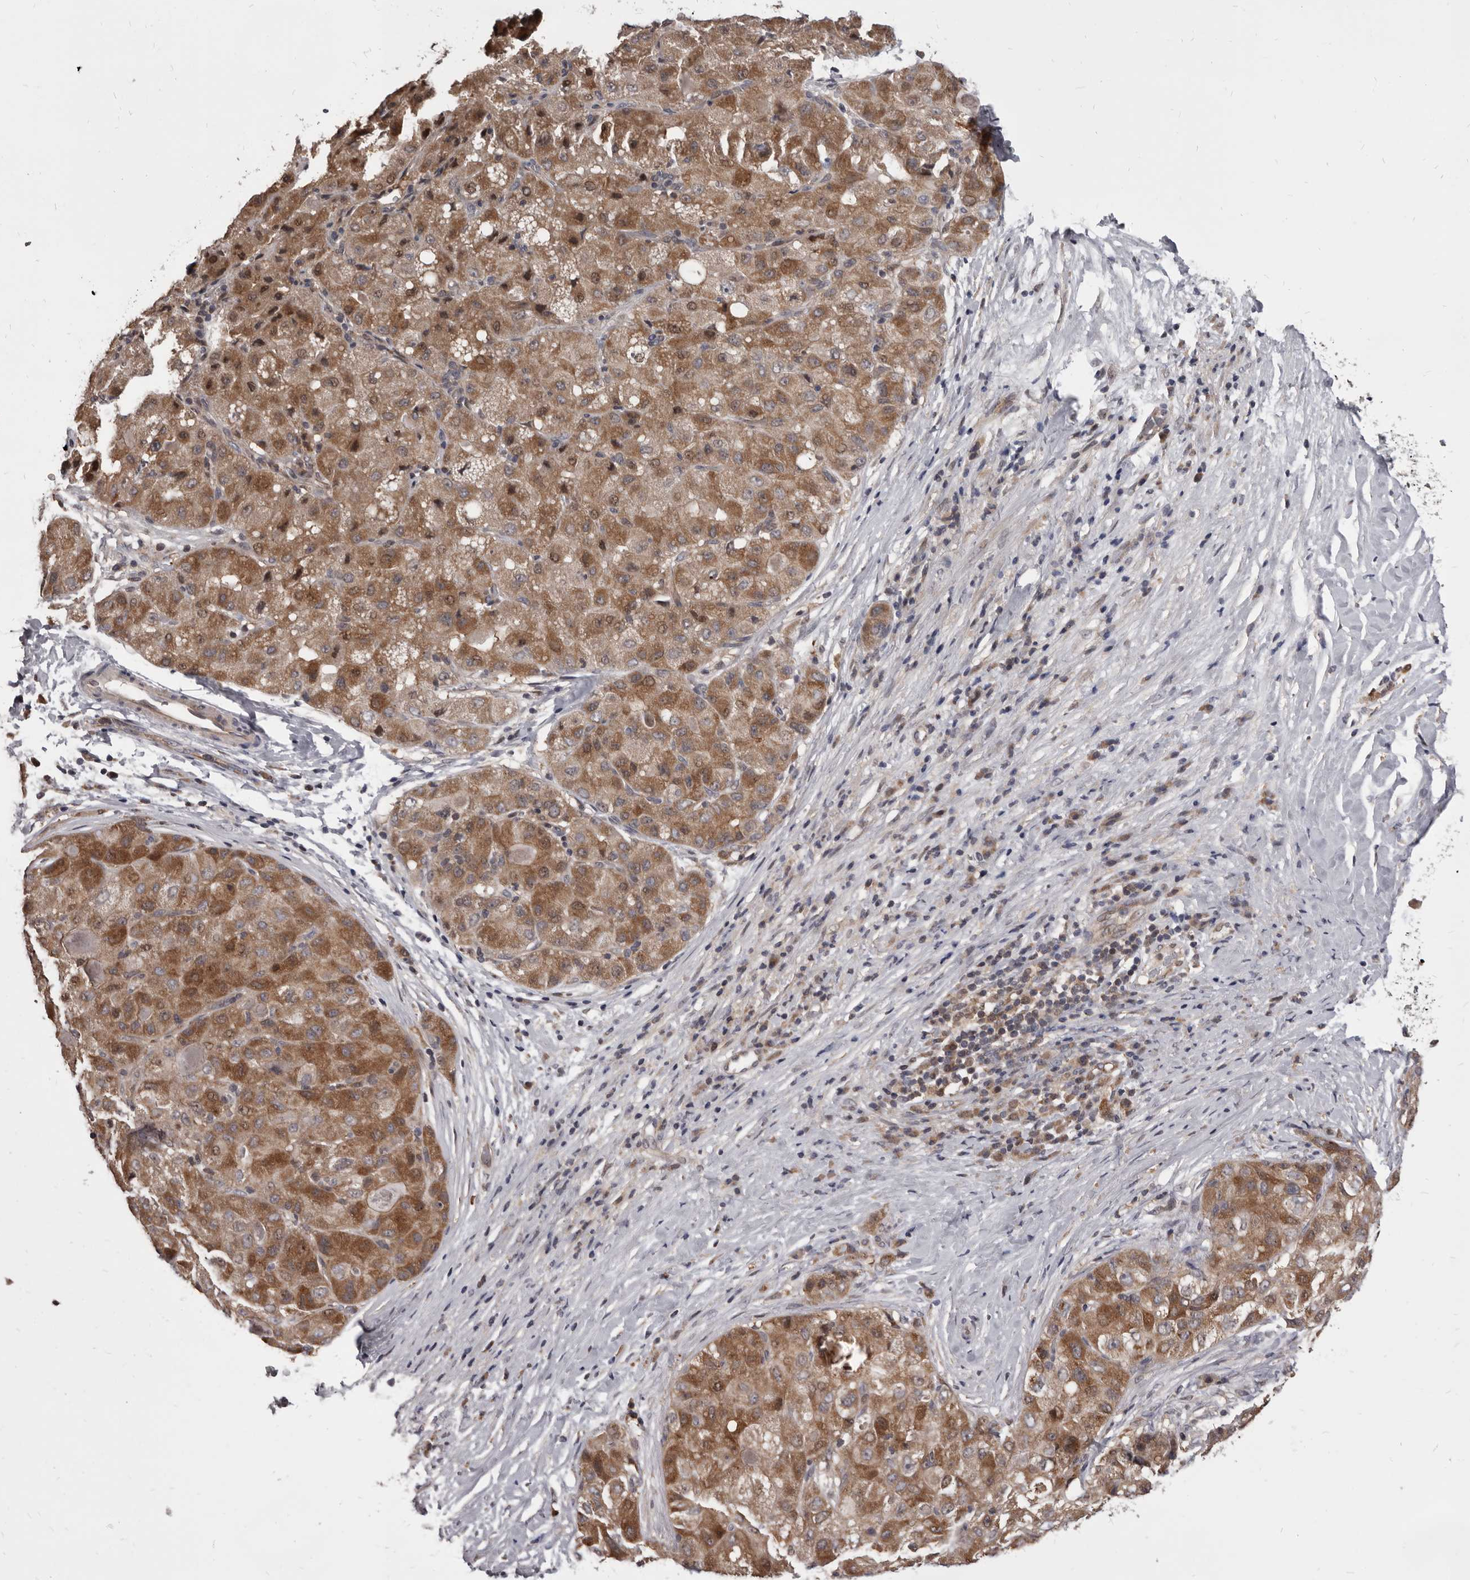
{"staining": {"intensity": "moderate", "quantity": ">75%", "location": "cytoplasmic/membranous"}, "tissue": "liver cancer", "cell_type": "Tumor cells", "image_type": "cancer", "snomed": [{"axis": "morphology", "description": "Carcinoma, Hepatocellular, NOS"}, {"axis": "topography", "description": "Liver"}], "caption": "High-magnification brightfield microscopy of liver cancer (hepatocellular carcinoma) stained with DAB (3,3'-diaminobenzidine) (brown) and counterstained with hematoxylin (blue). tumor cells exhibit moderate cytoplasmic/membranous expression is present in approximately>75% of cells.", "gene": "MAP3K14", "patient": {"sex": "male", "age": 80}}